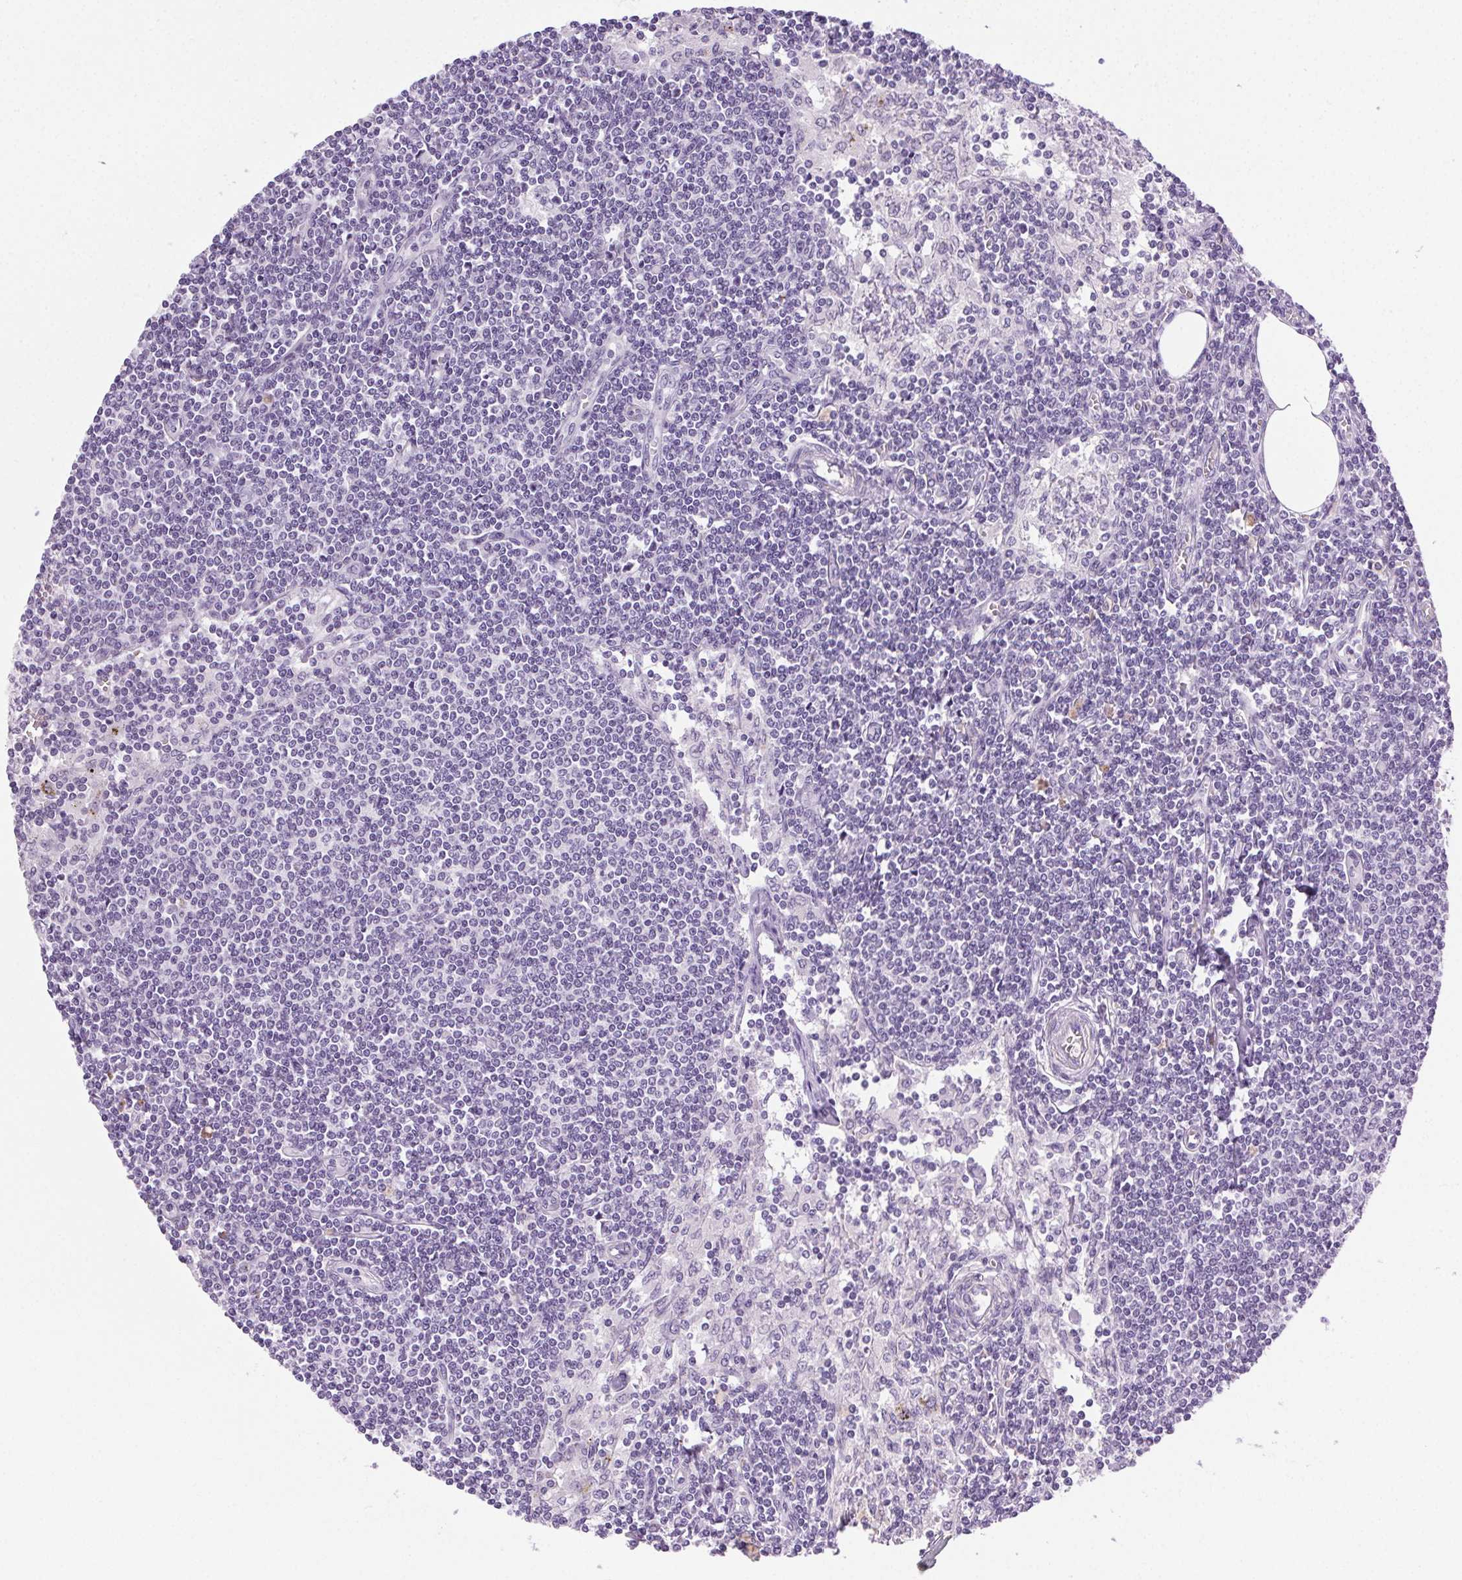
{"staining": {"intensity": "negative", "quantity": "none", "location": "none"}, "tissue": "lymph node", "cell_type": "Germinal center cells", "image_type": "normal", "snomed": [{"axis": "morphology", "description": "Normal tissue, NOS"}, {"axis": "topography", "description": "Lymph node"}], "caption": "Germinal center cells show no significant protein positivity in benign lymph node. (Brightfield microscopy of DAB IHC at high magnification).", "gene": "CLDN10", "patient": {"sex": "female", "age": 69}}